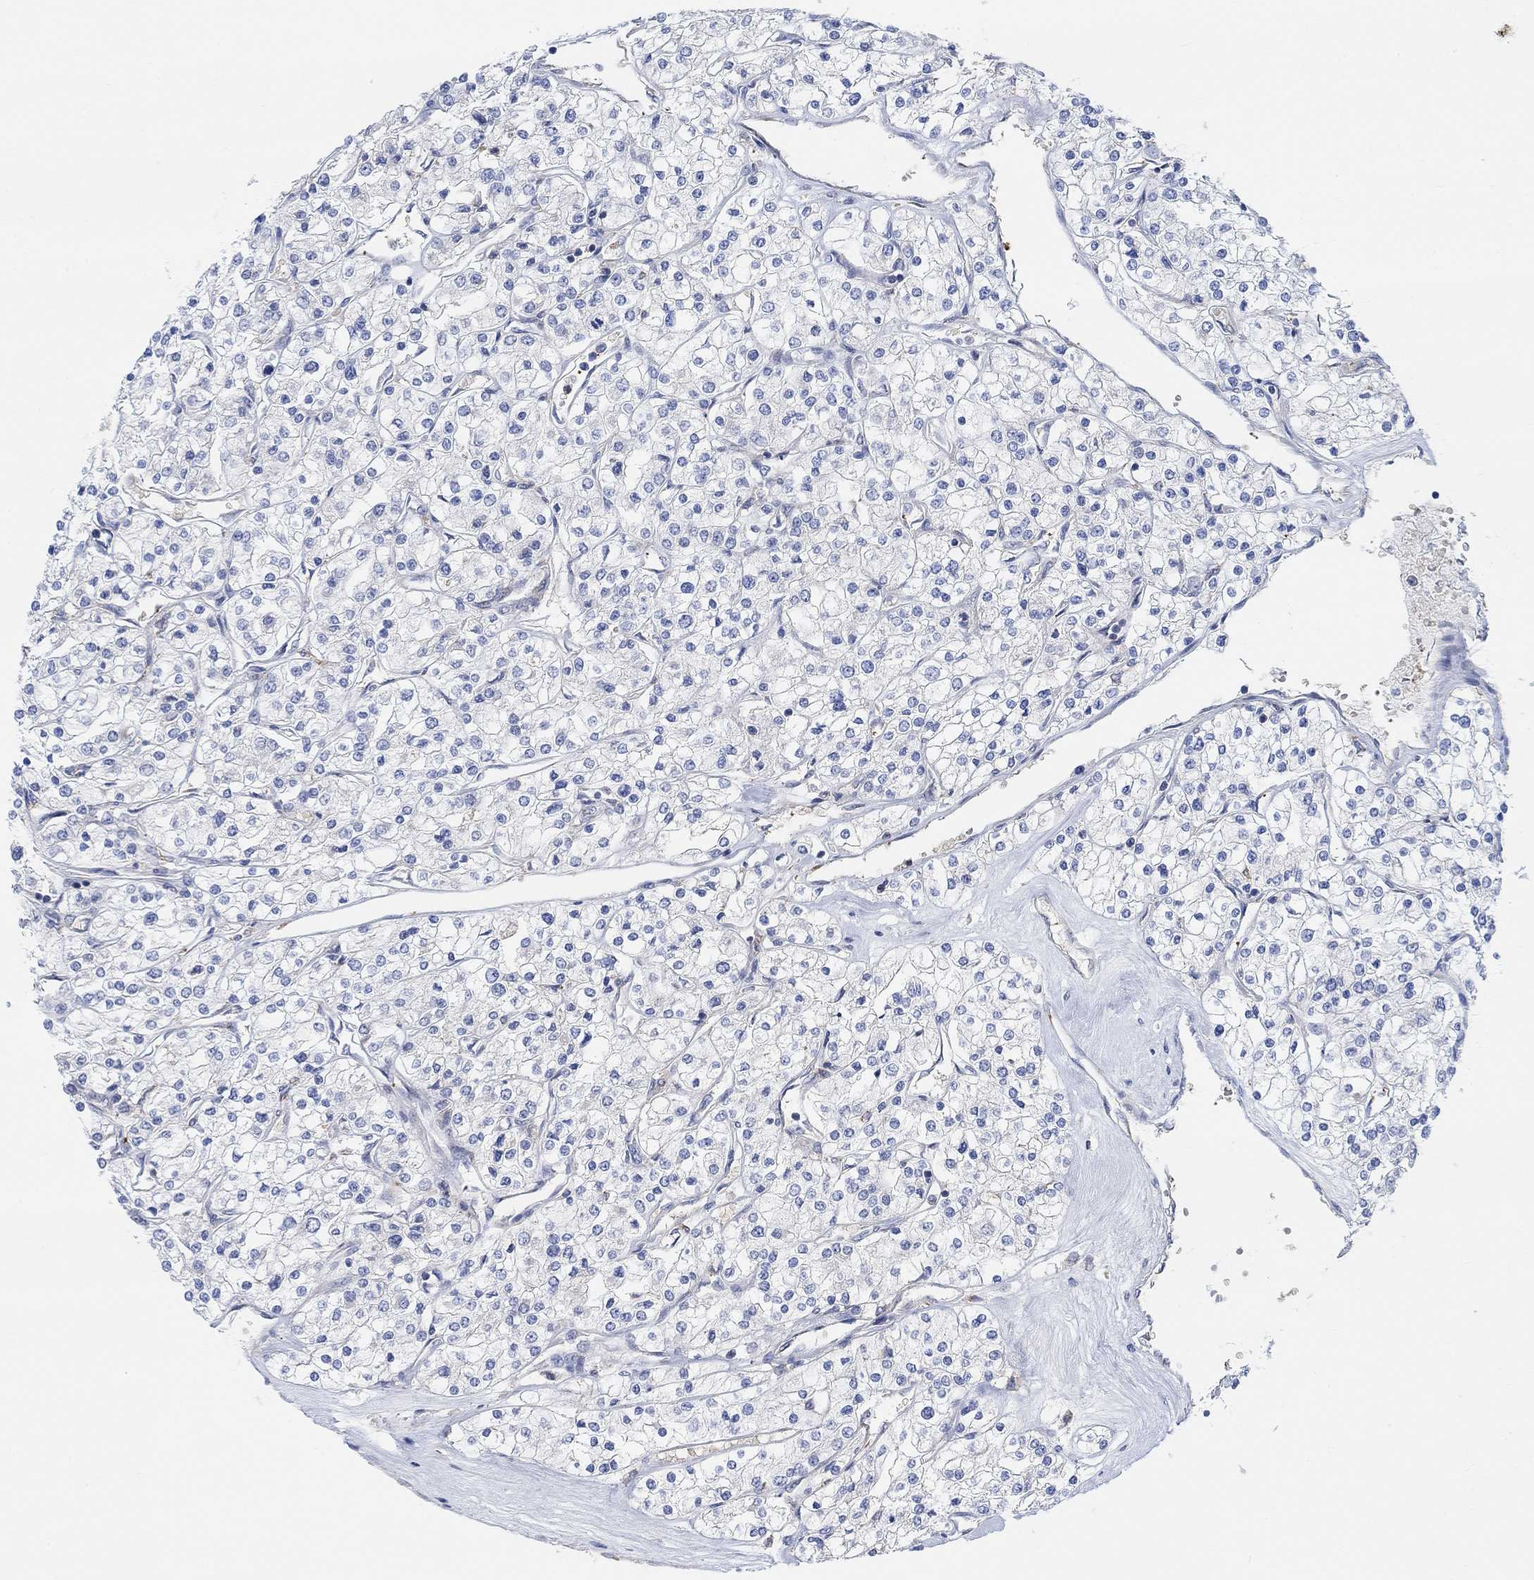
{"staining": {"intensity": "negative", "quantity": "none", "location": "none"}, "tissue": "renal cancer", "cell_type": "Tumor cells", "image_type": "cancer", "snomed": [{"axis": "morphology", "description": "Adenocarcinoma, NOS"}, {"axis": "topography", "description": "Kidney"}], "caption": "This is a photomicrograph of IHC staining of renal cancer (adenocarcinoma), which shows no expression in tumor cells.", "gene": "PMFBP1", "patient": {"sex": "male", "age": 80}}